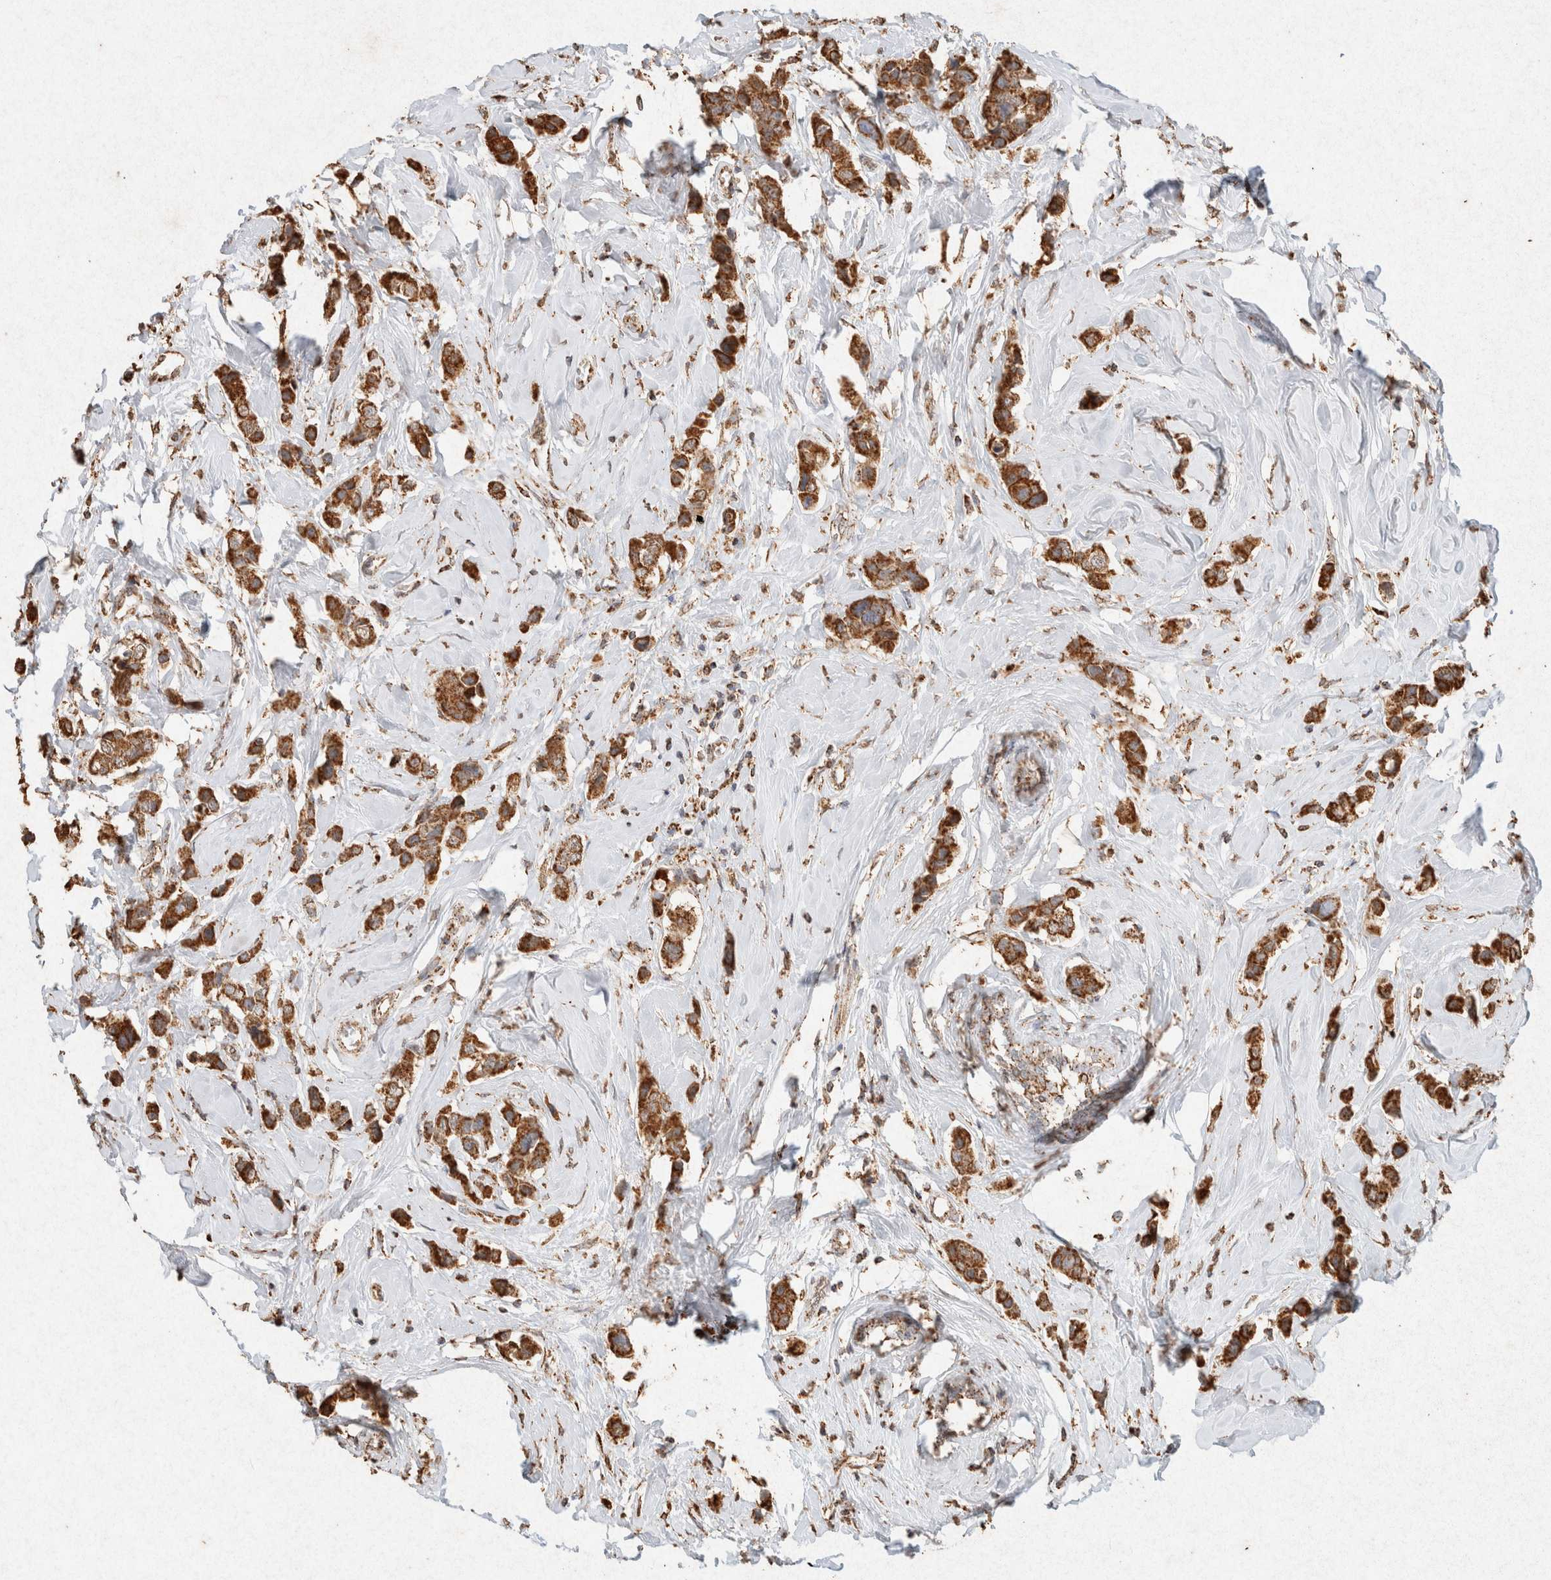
{"staining": {"intensity": "strong", "quantity": ">75%", "location": "cytoplasmic/membranous"}, "tissue": "breast cancer", "cell_type": "Tumor cells", "image_type": "cancer", "snomed": [{"axis": "morphology", "description": "Normal tissue, NOS"}, {"axis": "morphology", "description": "Duct carcinoma"}, {"axis": "topography", "description": "Breast"}], "caption": "A brown stain highlights strong cytoplasmic/membranous staining of a protein in breast cancer tumor cells. The protein of interest is shown in brown color, while the nuclei are stained blue.", "gene": "SDC2", "patient": {"sex": "female", "age": 50}}